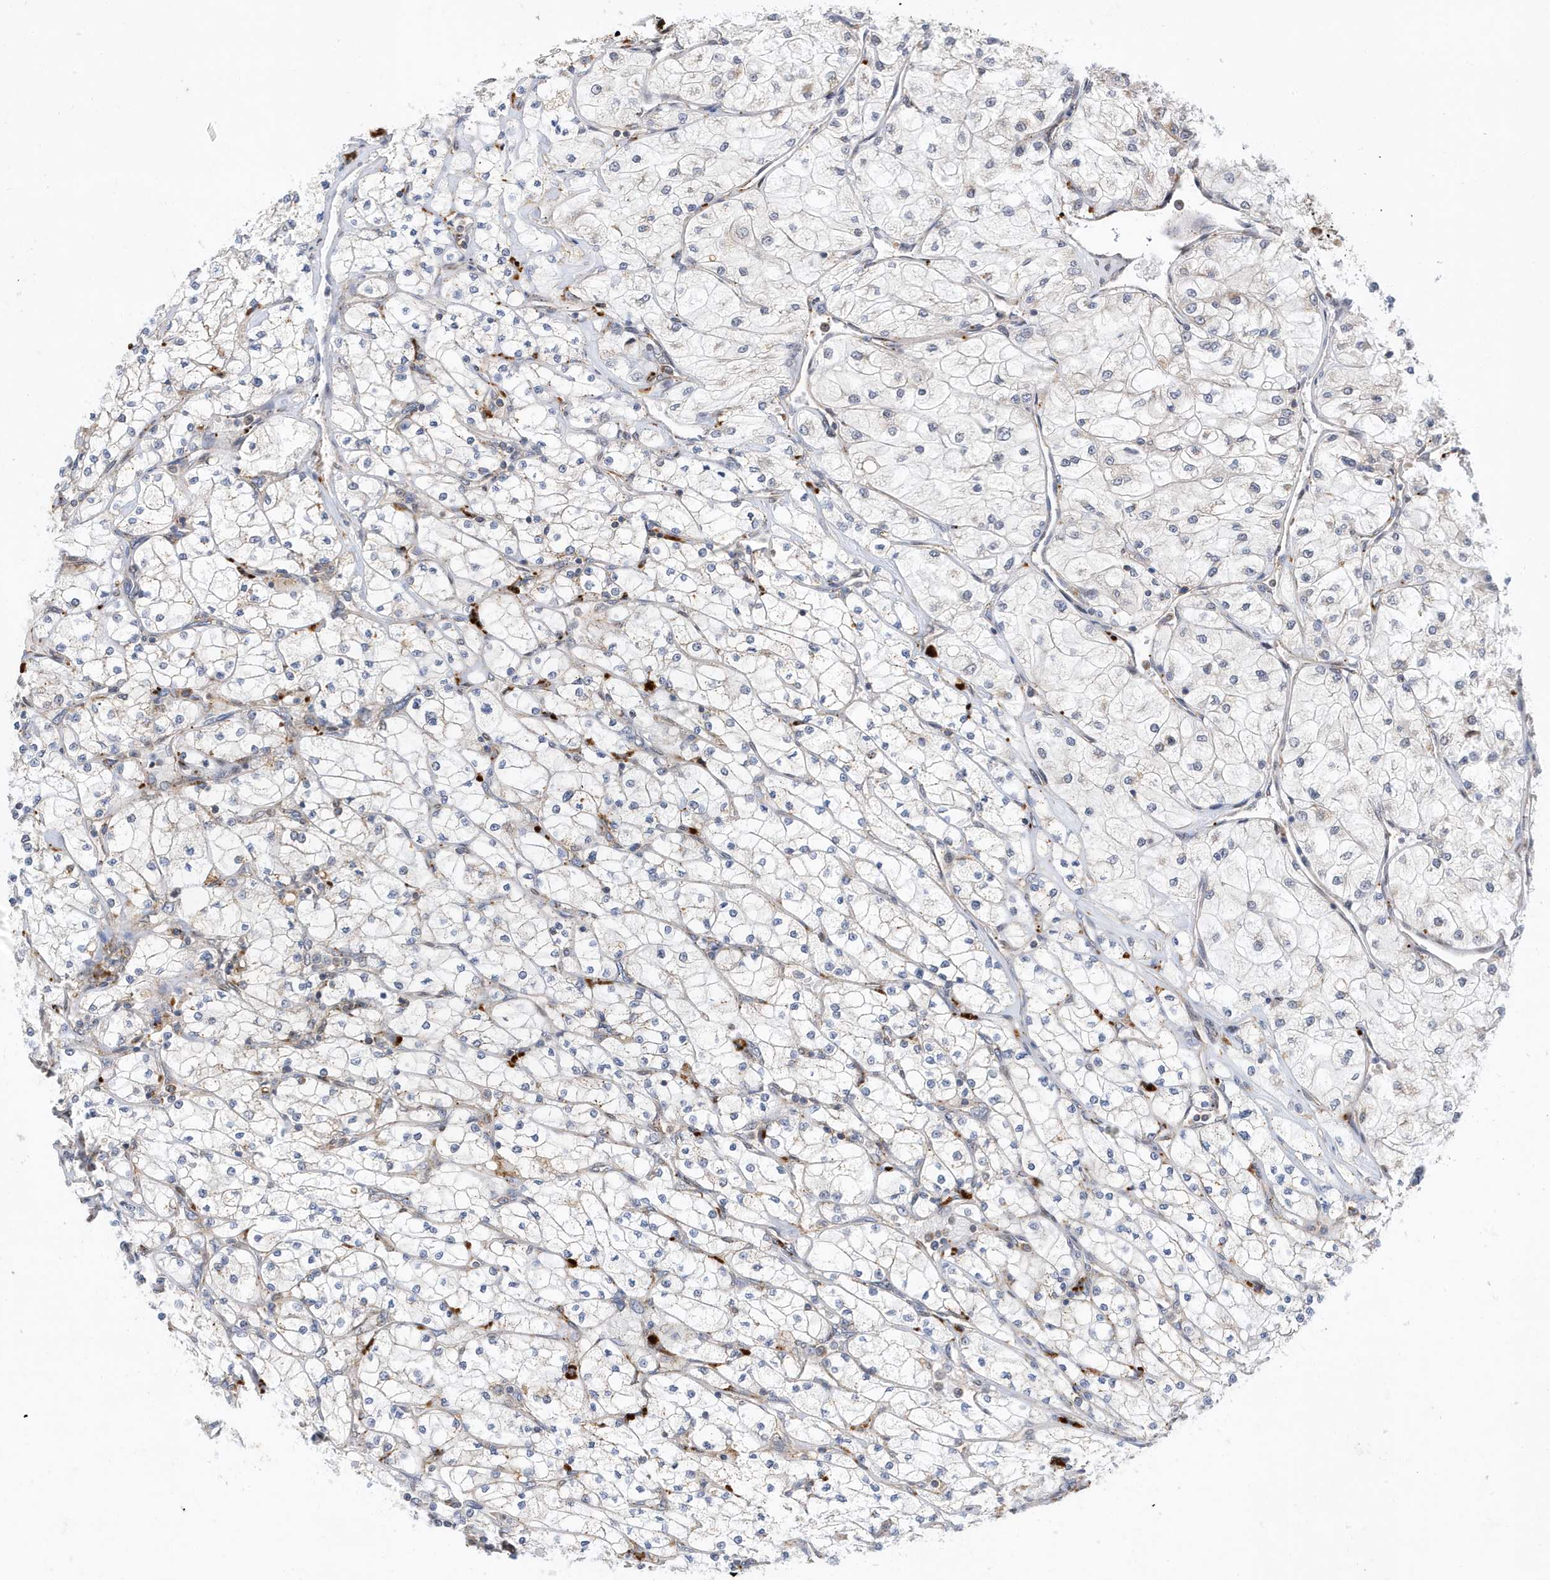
{"staining": {"intensity": "negative", "quantity": "none", "location": "none"}, "tissue": "renal cancer", "cell_type": "Tumor cells", "image_type": "cancer", "snomed": [{"axis": "morphology", "description": "Adenocarcinoma, NOS"}, {"axis": "topography", "description": "Kidney"}], "caption": "A micrograph of human adenocarcinoma (renal) is negative for staining in tumor cells.", "gene": "ZNF507", "patient": {"sex": "male", "age": 80}}